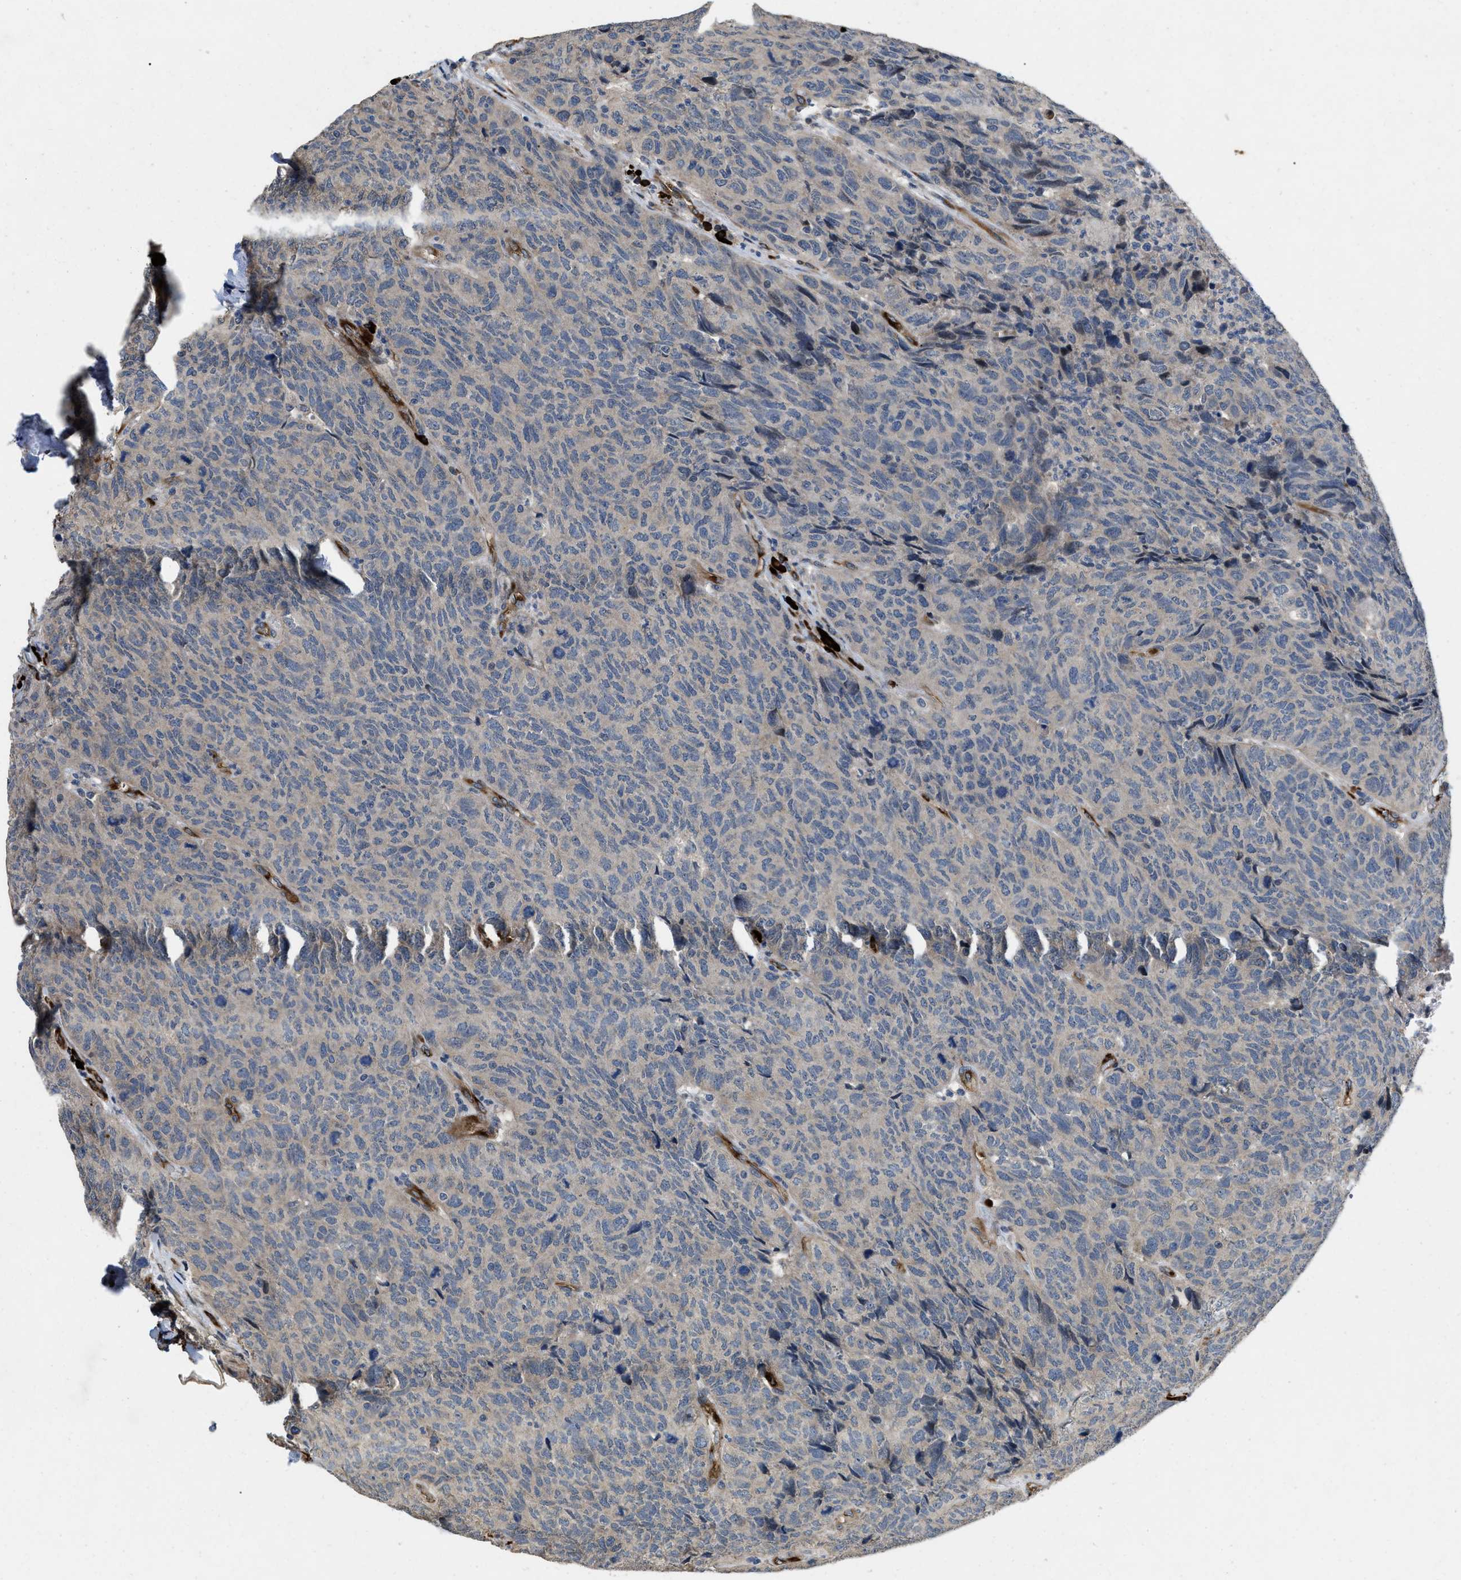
{"staining": {"intensity": "negative", "quantity": "none", "location": "none"}, "tissue": "head and neck cancer", "cell_type": "Tumor cells", "image_type": "cancer", "snomed": [{"axis": "morphology", "description": "Squamous cell carcinoma, NOS"}, {"axis": "topography", "description": "Head-Neck"}], "caption": "An image of human head and neck cancer is negative for staining in tumor cells. The staining is performed using DAB (3,3'-diaminobenzidine) brown chromogen with nuclei counter-stained in using hematoxylin.", "gene": "HSPA12B", "patient": {"sex": "male", "age": 66}}